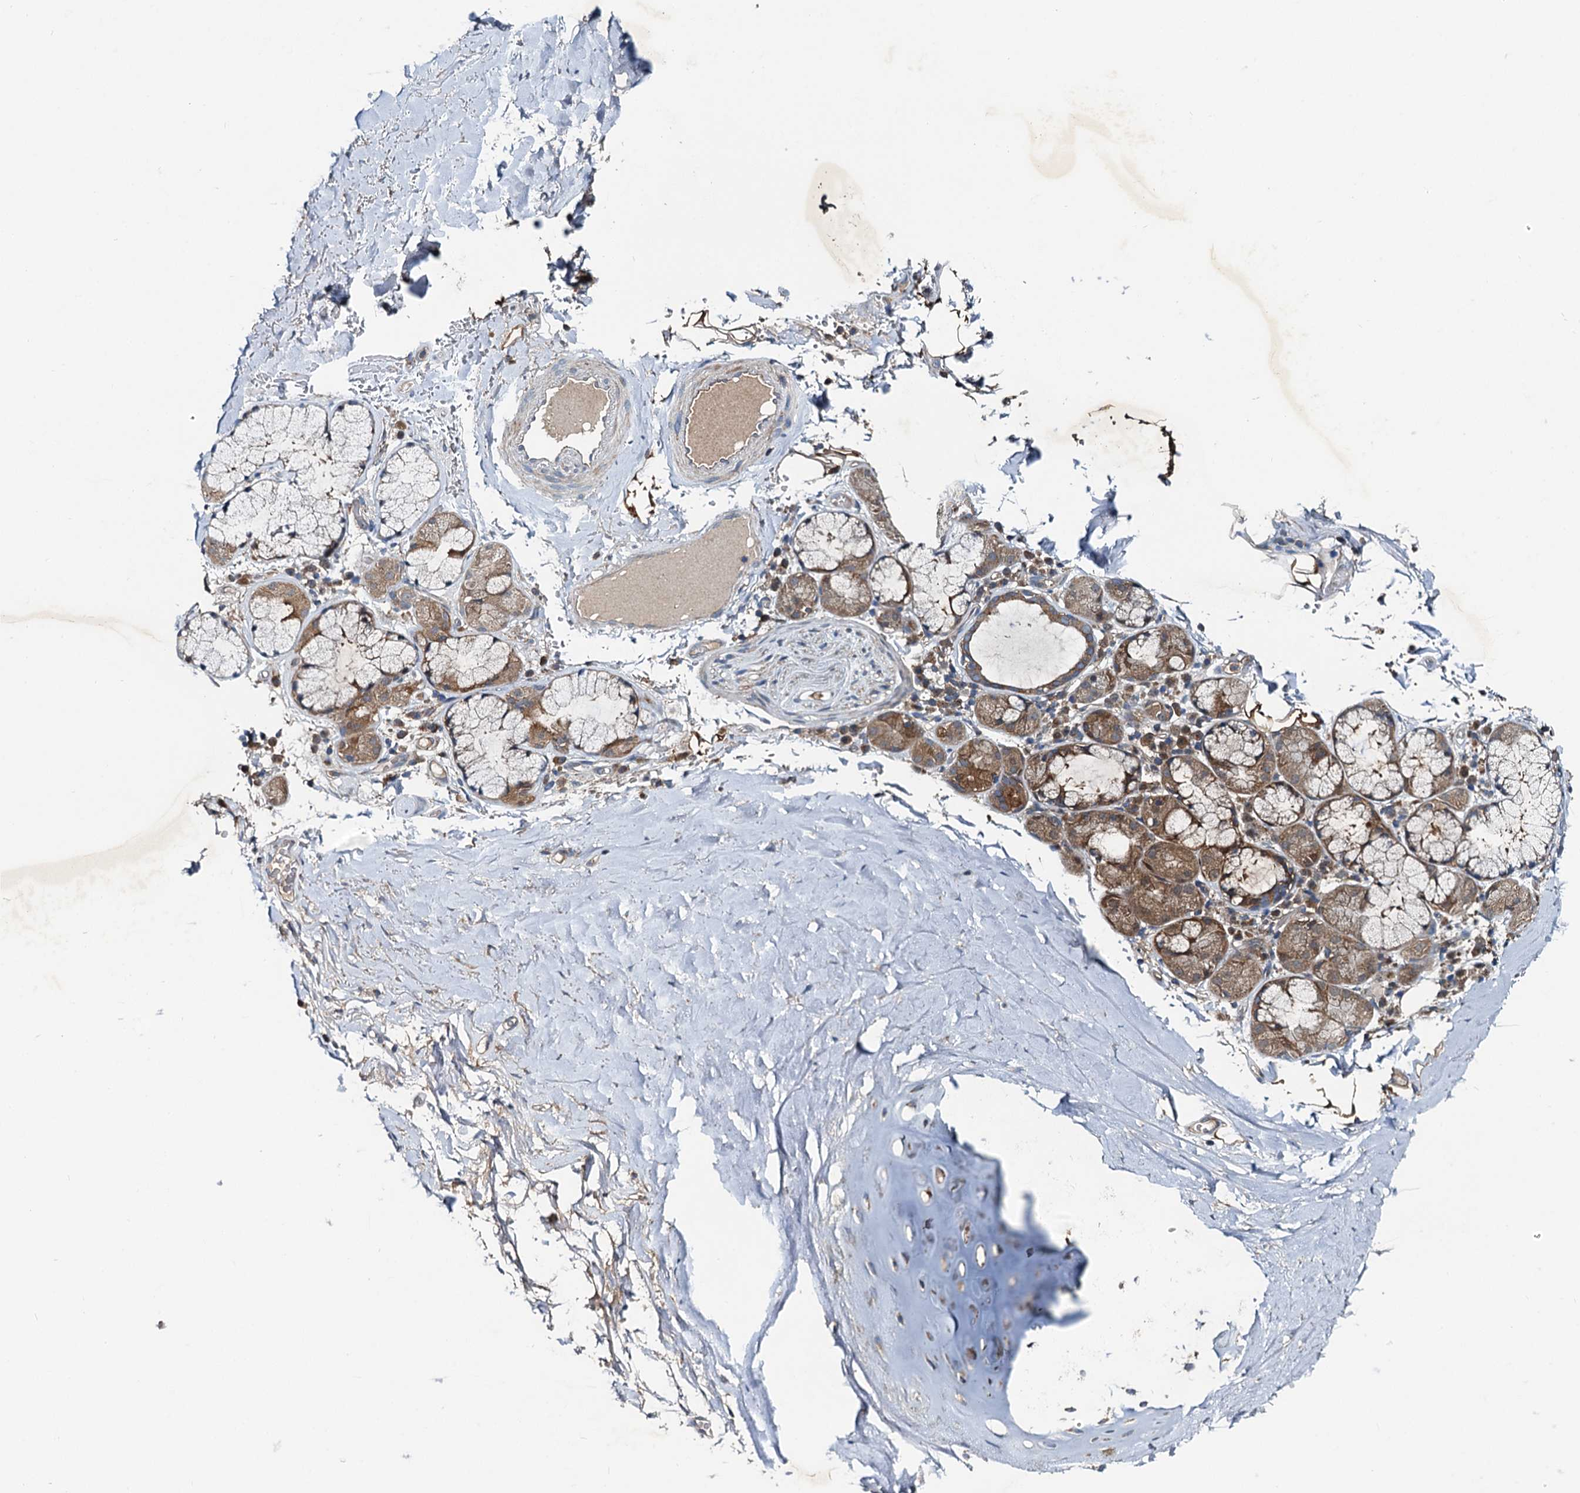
{"staining": {"intensity": "negative", "quantity": "none", "location": "none"}, "tissue": "adipose tissue", "cell_type": "Adipocytes", "image_type": "normal", "snomed": [{"axis": "morphology", "description": "Normal tissue, NOS"}, {"axis": "topography", "description": "Lymph node"}, {"axis": "topography", "description": "Bronchus"}], "caption": "IHC histopathology image of benign human adipose tissue stained for a protein (brown), which exhibits no expression in adipocytes.", "gene": "EFL1", "patient": {"sex": "male", "age": 63}}